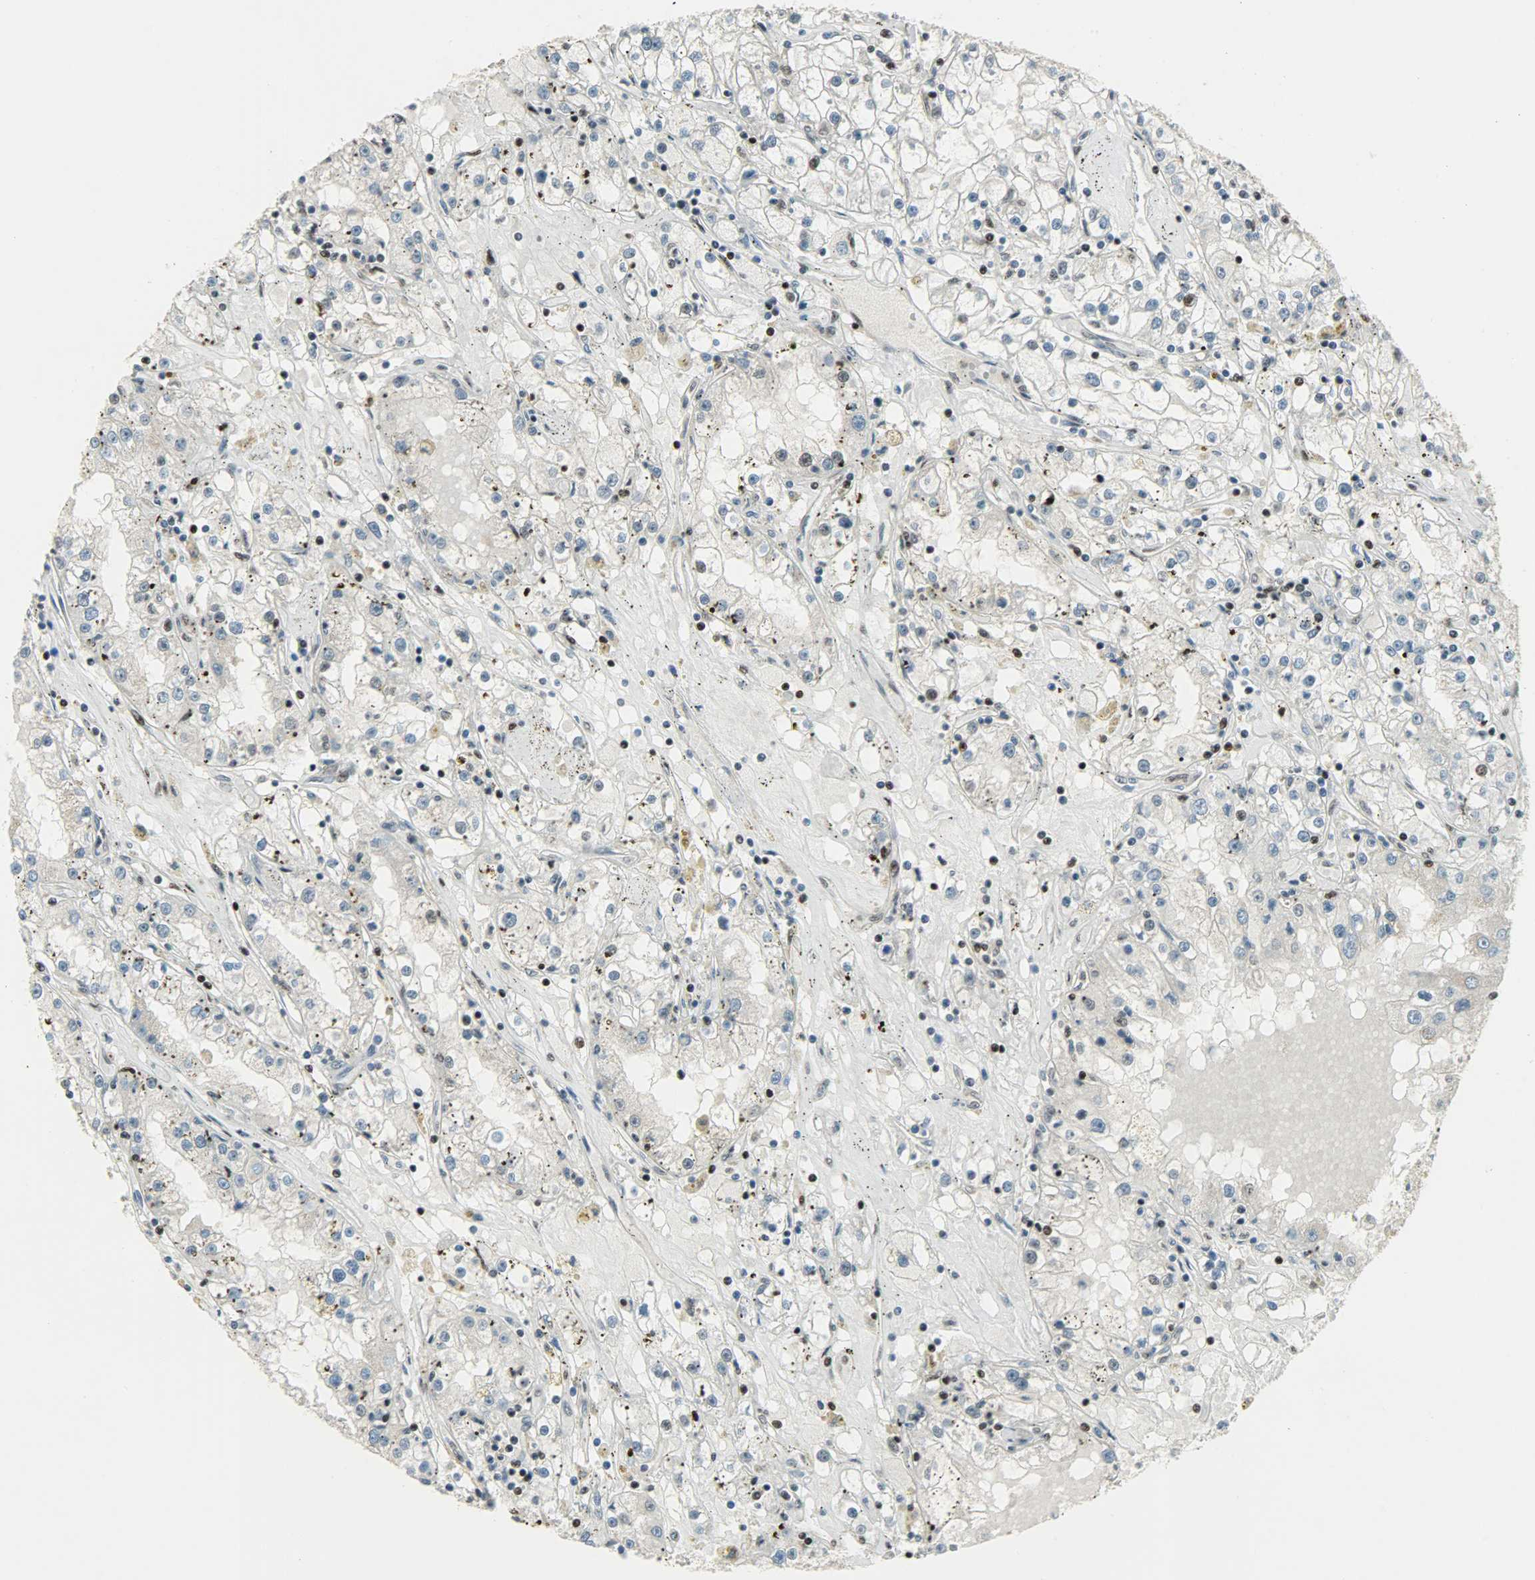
{"staining": {"intensity": "weak", "quantity": "<25%", "location": "nuclear"}, "tissue": "renal cancer", "cell_type": "Tumor cells", "image_type": "cancer", "snomed": [{"axis": "morphology", "description": "Adenocarcinoma, NOS"}, {"axis": "topography", "description": "Kidney"}], "caption": "Immunohistochemical staining of human adenocarcinoma (renal) exhibits no significant expression in tumor cells.", "gene": "IL15", "patient": {"sex": "male", "age": 56}}